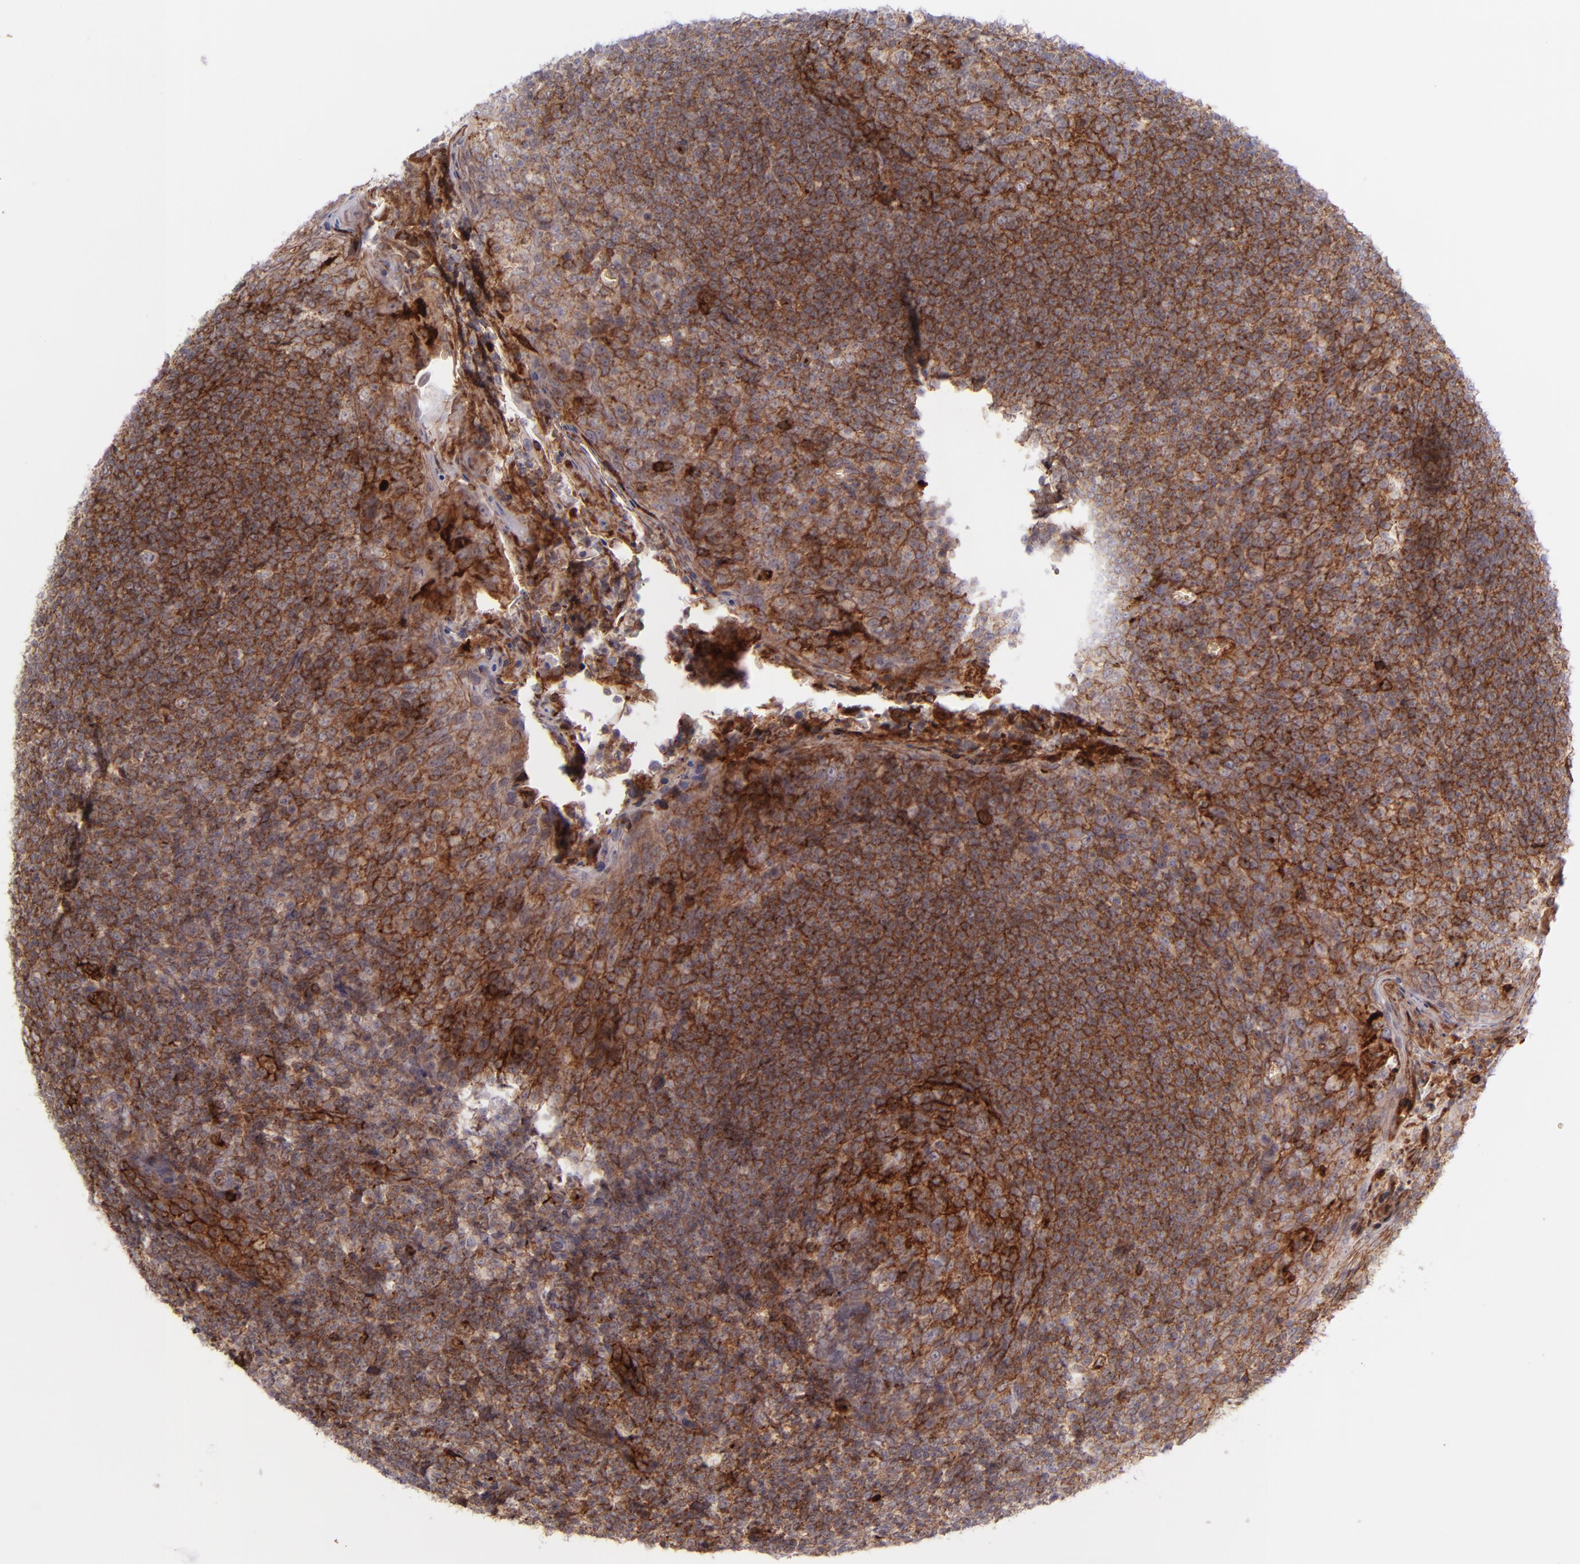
{"staining": {"intensity": "strong", "quantity": ">75%", "location": "cytoplasmic/membranous"}, "tissue": "tonsil", "cell_type": "Germinal center cells", "image_type": "normal", "snomed": [{"axis": "morphology", "description": "Normal tissue, NOS"}, {"axis": "topography", "description": "Tonsil"}], "caption": "Tonsil stained for a protein displays strong cytoplasmic/membranous positivity in germinal center cells. (DAB (3,3'-diaminobenzidine) IHC with brightfield microscopy, high magnification).", "gene": "SELL", "patient": {"sex": "male", "age": 31}}